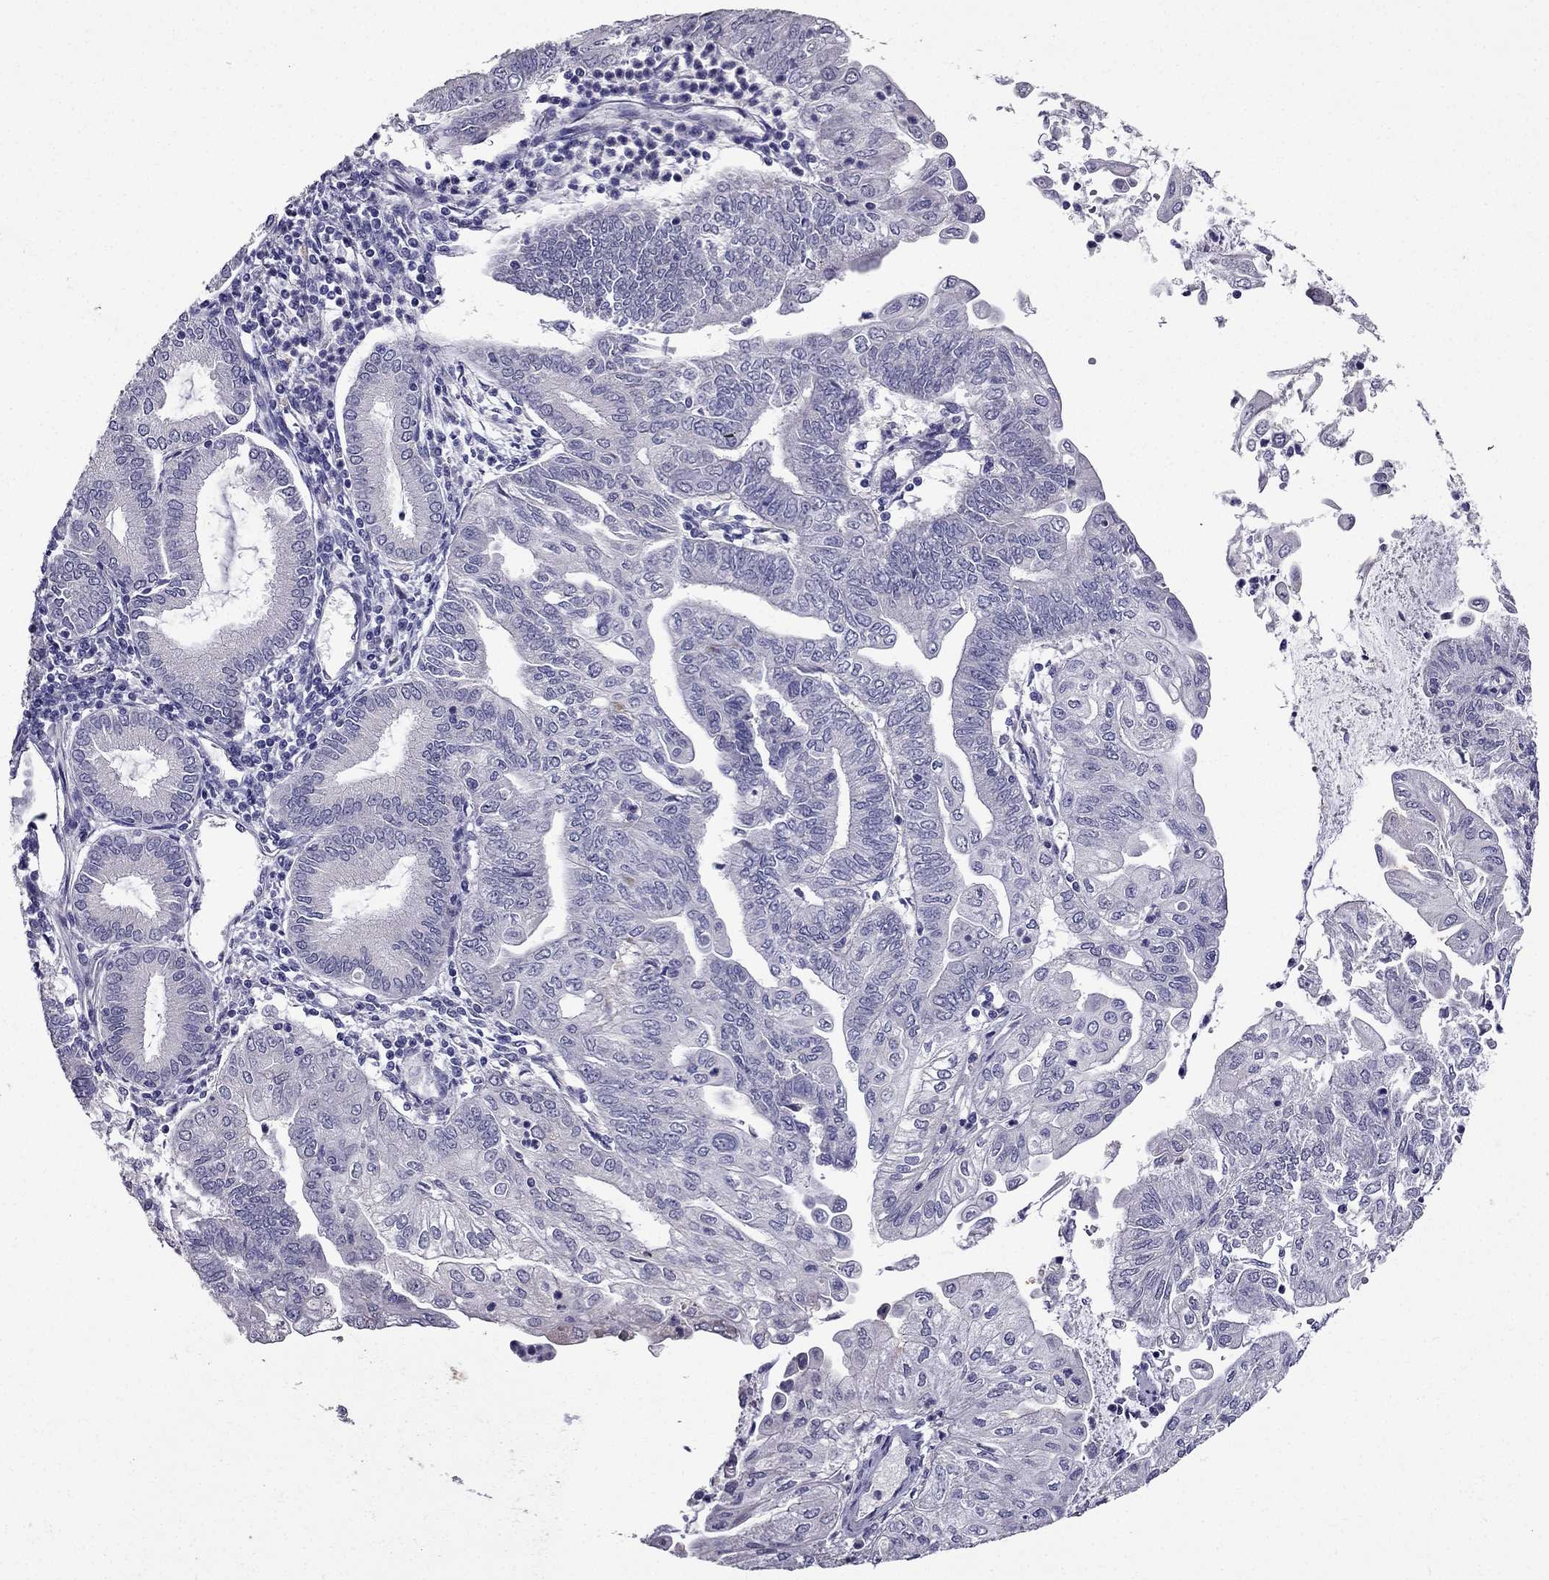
{"staining": {"intensity": "negative", "quantity": "none", "location": "none"}, "tissue": "endometrial cancer", "cell_type": "Tumor cells", "image_type": "cancer", "snomed": [{"axis": "morphology", "description": "Adenocarcinoma, NOS"}, {"axis": "topography", "description": "Endometrium"}], "caption": "Tumor cells are negative for protein expression in human endometrial cancer (adenocarcinoma). The staining is performed using DAB (3,3'-diaminobenzidine) brown chromogen with nuclei counter-stained in using hematoxylin.", "gene": "DUSP15", "patient": {"sex": "female", "age": 55}}